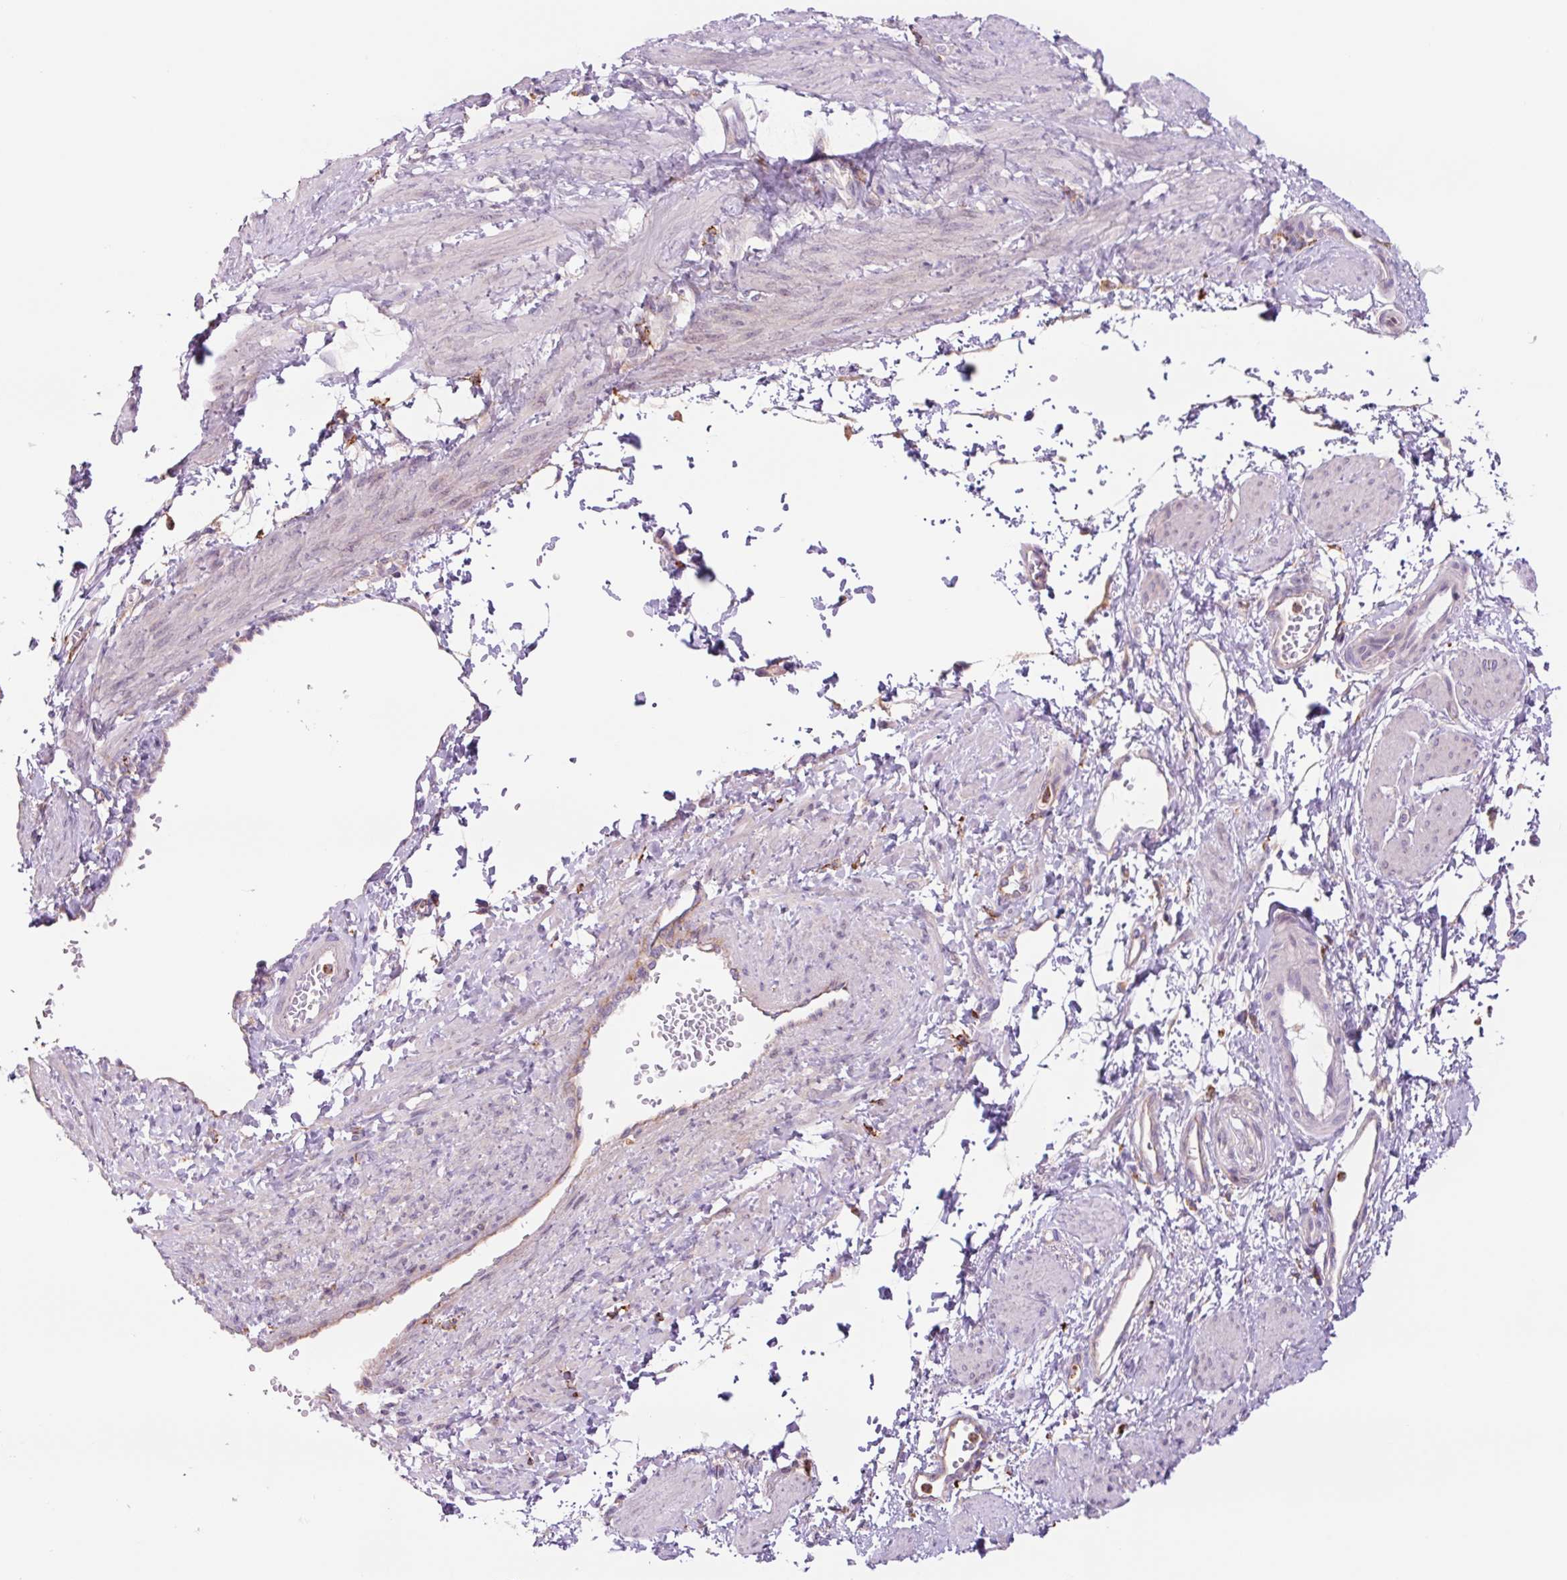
{"staining": {"intensity": "moderate", "quantity": "<25%", "location": "cytoplasmic/membranous"}, "tissue": "smooth muscle", "cell_type": "Smooth muscle cells", "image_type": "normal", "snomed": [{"axis": "morphology", "description": "Normal tissue, NOS"}, {"axis": "topography", "description": "Smooth muscle"}, {"axis": "topography", "description": "Uterus"}], "caption": "This photomicrograph reveals IHC staining of unremarkable human smooth muscle, with low moderate cytoplasmic/membranous expression in about <25% of smooth muscle cells.", "gene": "SH2D6", "patient": {"sex": "female", "age": 39}}